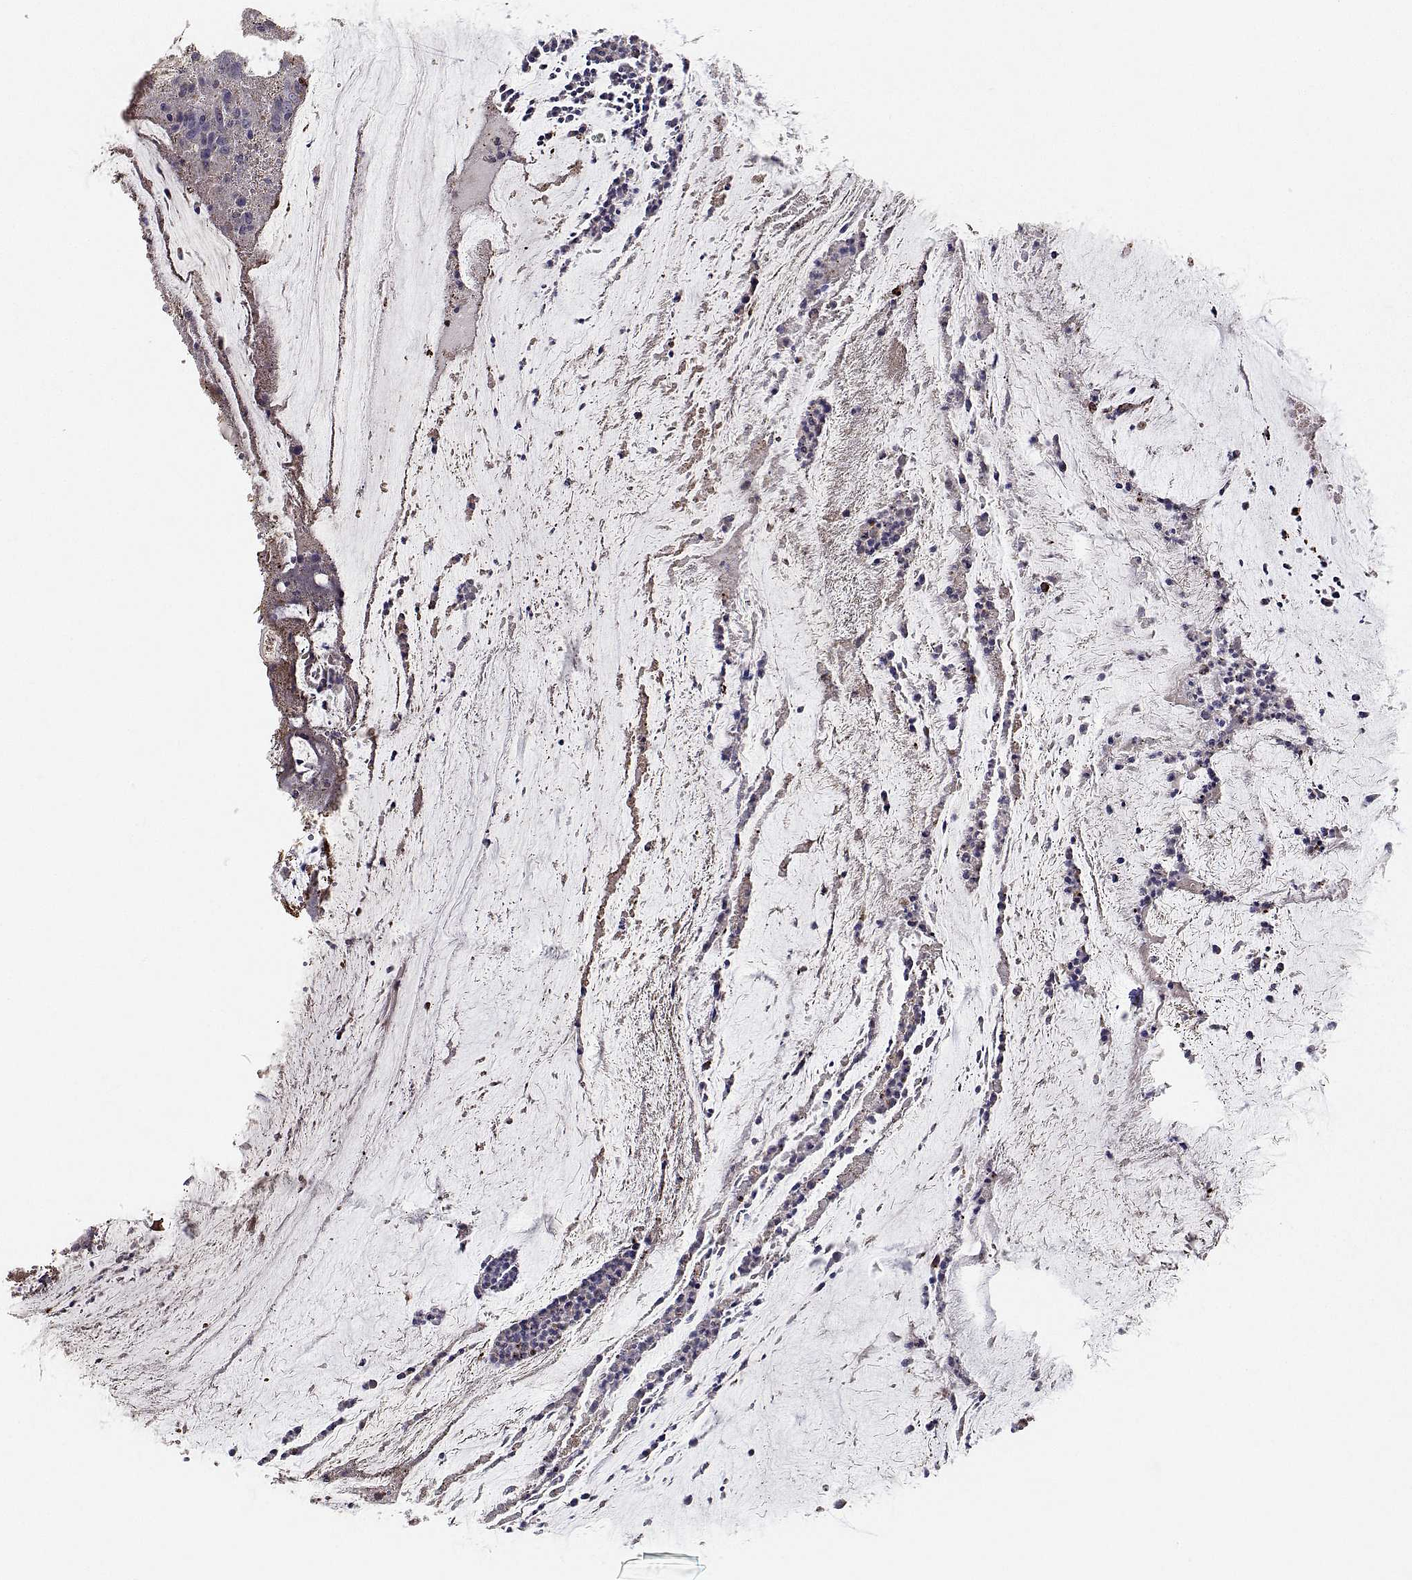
{"staining": {"intensity": "negative", "quantity": "none", "location": "none"}, "tissue": "colorectal cancer", "cell_type": "Tumor cells", "image_type": "cancer", "snomed": [{"axis": "morphology", "description": "Adenocarcinoma, NOS"}, {"axis": "topography", "description": "Colon"}], "caption": "Micrograph shows no significant protein staining in tumor cells of adenocarcinoma (colorectal).", "gene": "RBPJL", "patient": {"sex": "female", "age": 43}}